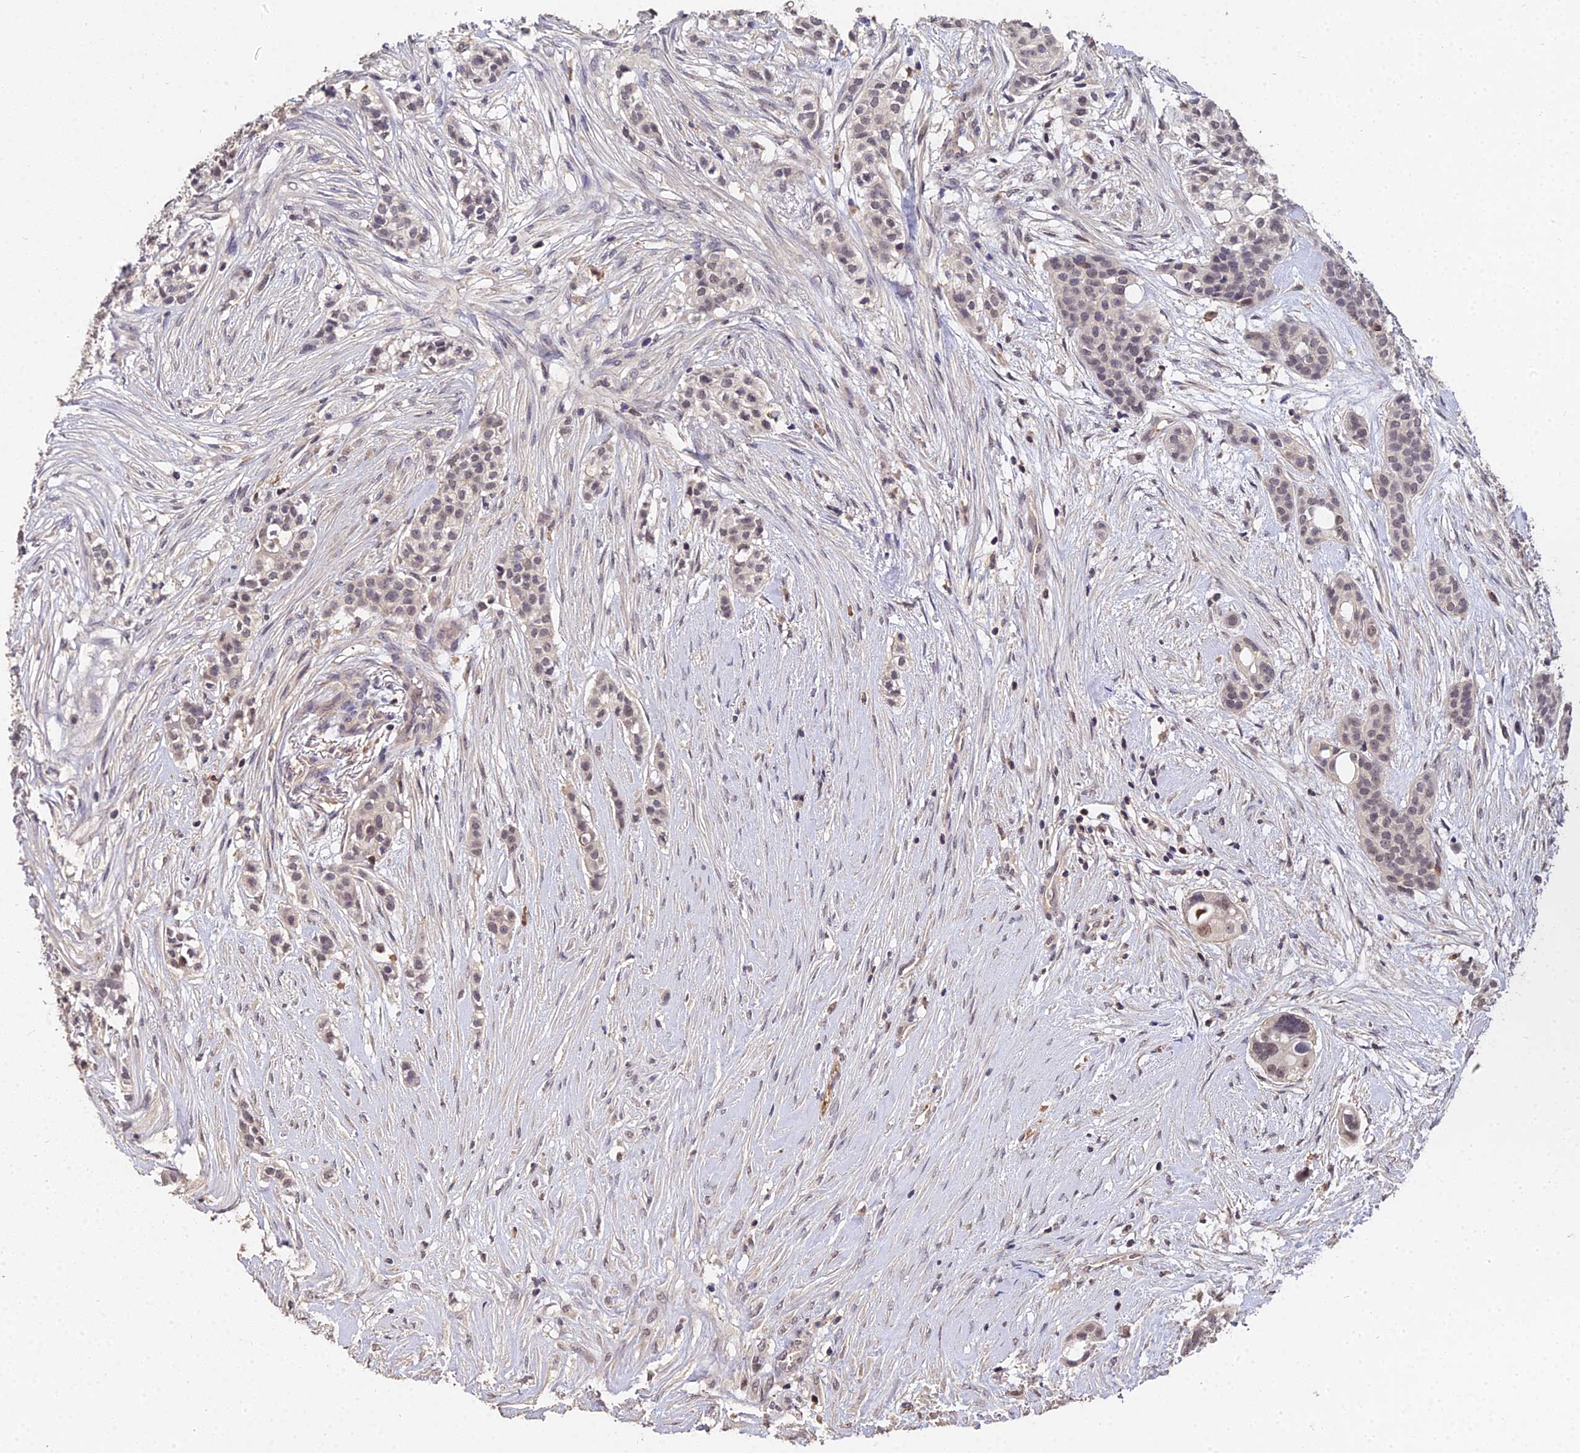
{"staining": {"intensity": "weak", "quantity": "25%-75%", "location": "nuclear"}, "tissue": "head and neck cancer", "cell_type": "Tumor cells", "image_type": "cancer", "snomed": [{"axis": "morphology", "description": "Adenocarcinoma, NOS"}, {"axis": "topography", "description": "Head-Neck"}], "caption": "Protein staining demonstrates weak nuclear staining in about 25%-75% of tumor cells in adenocarcinoma (head and neck).", "gene": "LSM5", "patient": {"sex": "male", "age": 81}}